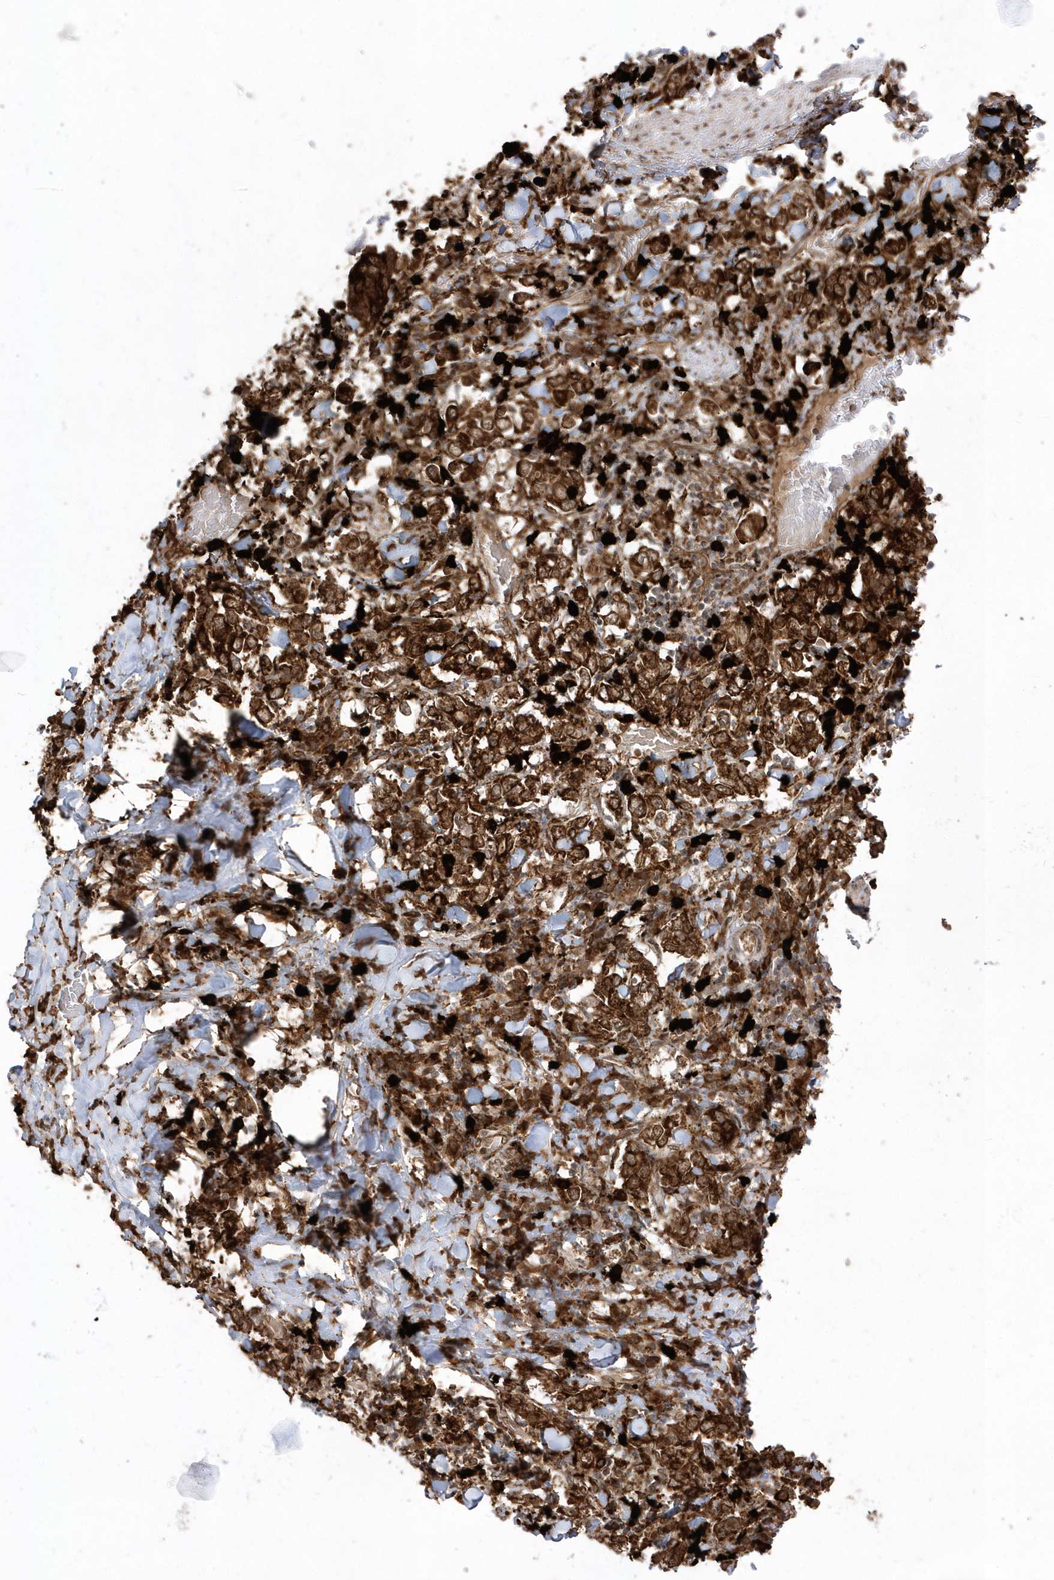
{"staining": {"intensity": "strong", "quantity": ">75%", "location": "cytoplasmic/membranous,nuclear"}, "tissue": "stomach cancer", "cell_type": "Tumor cells", "image_type": "cancer", "snomed": [{"axis": "morphology", "description": "Adenocarcinoma, NOS"}, {"axis": "topography", "description": "Stomach, upper"}], "caption": "Immunohistochemistry (IHC) histopathology image of human stomach adenocarcinoma stained for a protein (brown), which exhibits high levels of strong cytoplasmic/membranous and nuclear expression in approximately >75% of tumor cells.", "gene": "EPC2", "patient": {"sex": "male", "age": 62}}